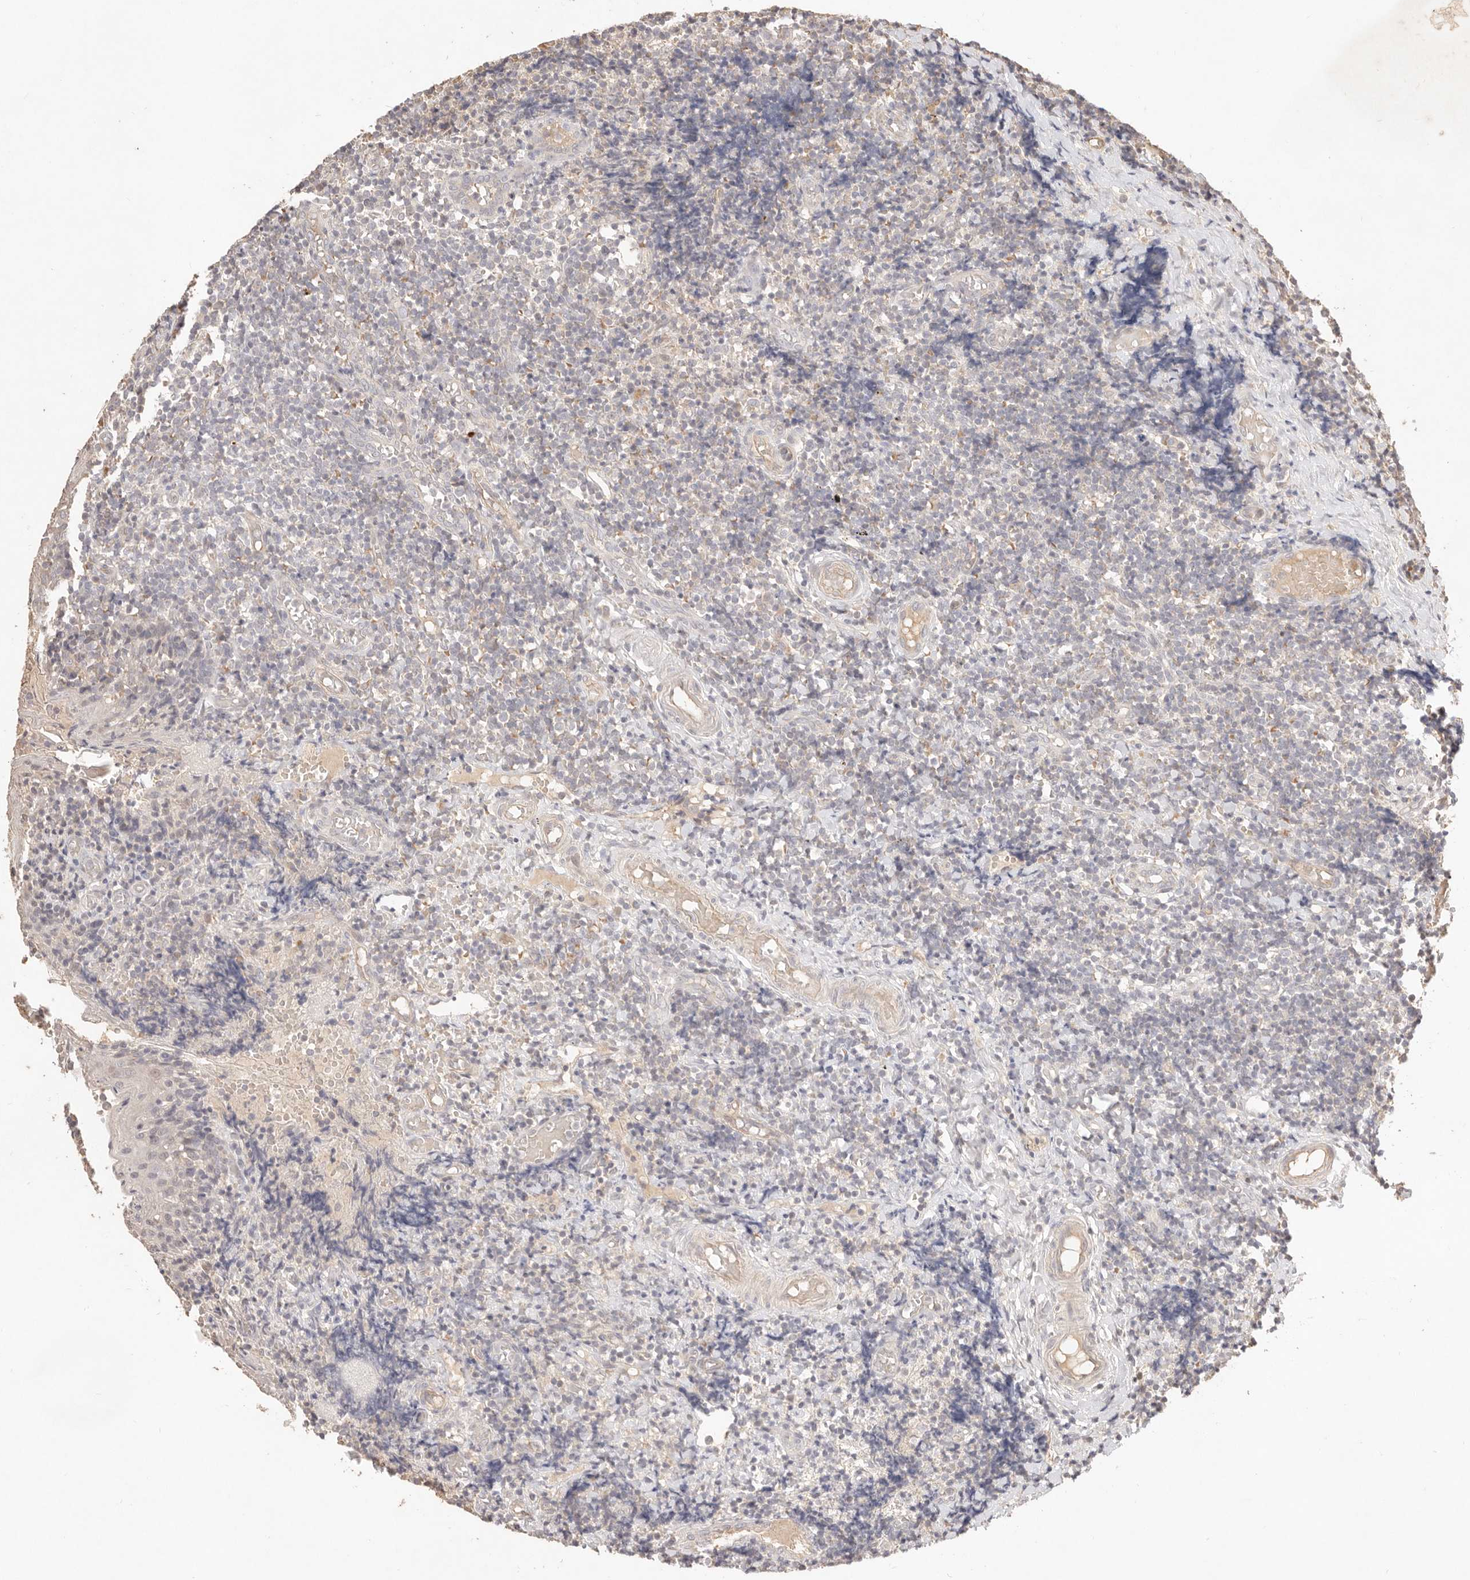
{"staining": {"intensity": "negative", "quantity": "none", "location": "none"}, "tissue": "tonsil", "cell_type": "Germinal center cells", "image_type": "normal", "snomed": [{"axis": "morphology", "description": "Normal tissue, NOS"}, {"axis": "topography", "description": "Tonsil"}], "caption": "This is a photomicrograph of immunohistochemistry (IHC) staining of benign tonsil, which shows no positivity in germinal center cells.", "gene": "MEP1A", "patient": {"sex": "female", "age": 19}}